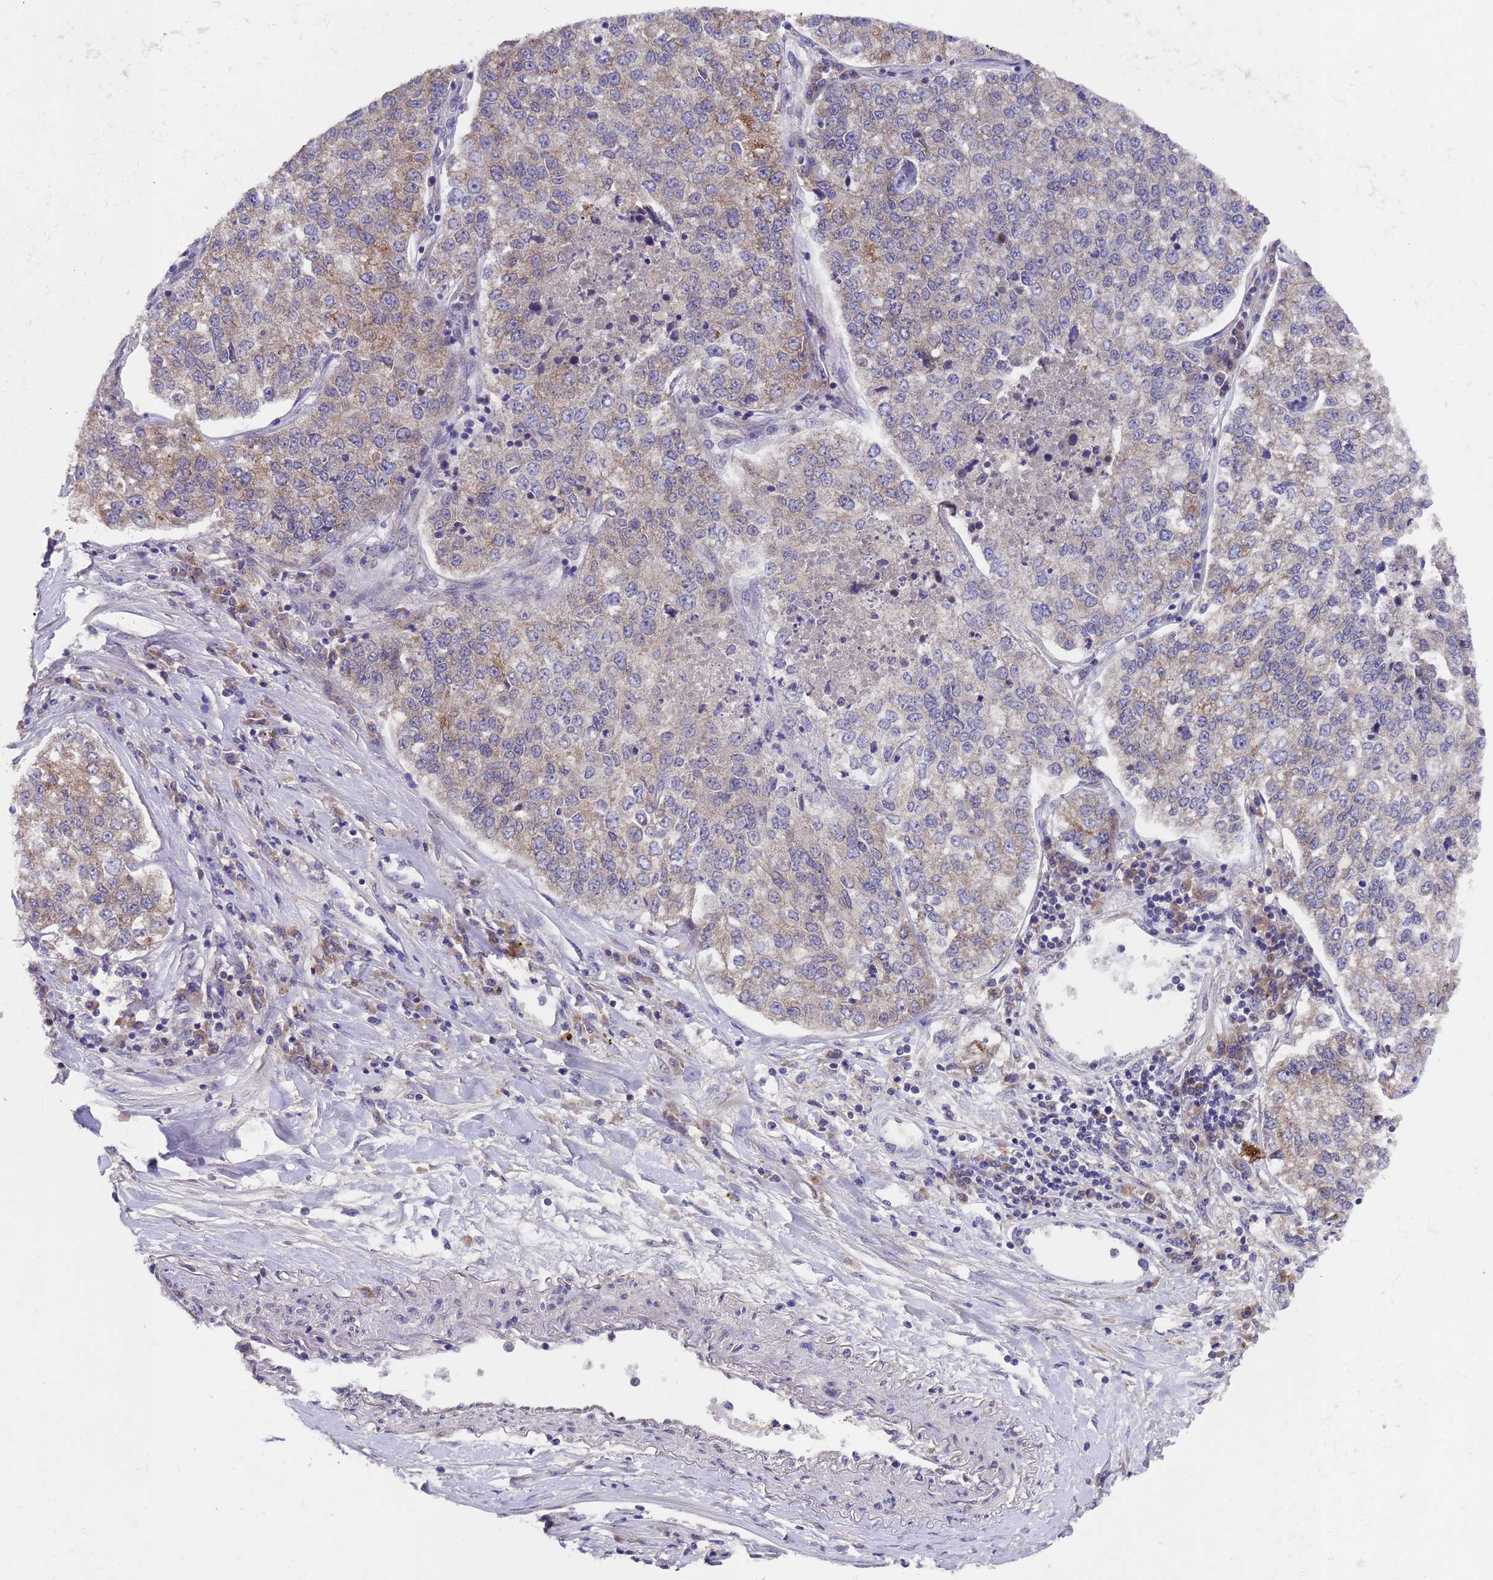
{"staining": {"intensity": "weak", "quantity": "25%-75%", "location": "cytoplasmic/membranous"}, "tissue": "lung cancer", "cell_type": "Tumor cells", "image_type": "cancer", "snomed": [{"axis": "morphology", "description": "Adenocarcinoma, NOS"}, {"axis": "topography", "description": "Lung"}], "caption": "This photomicrograph reveals immunohistochemistry staining of human lung cancer, with low weak cytoplasmic/membranous positivity in approximately 25%-75% of tumor cells.", "gene": "DCAF12L2", "patient": {"sex": "male", "age": 49}}